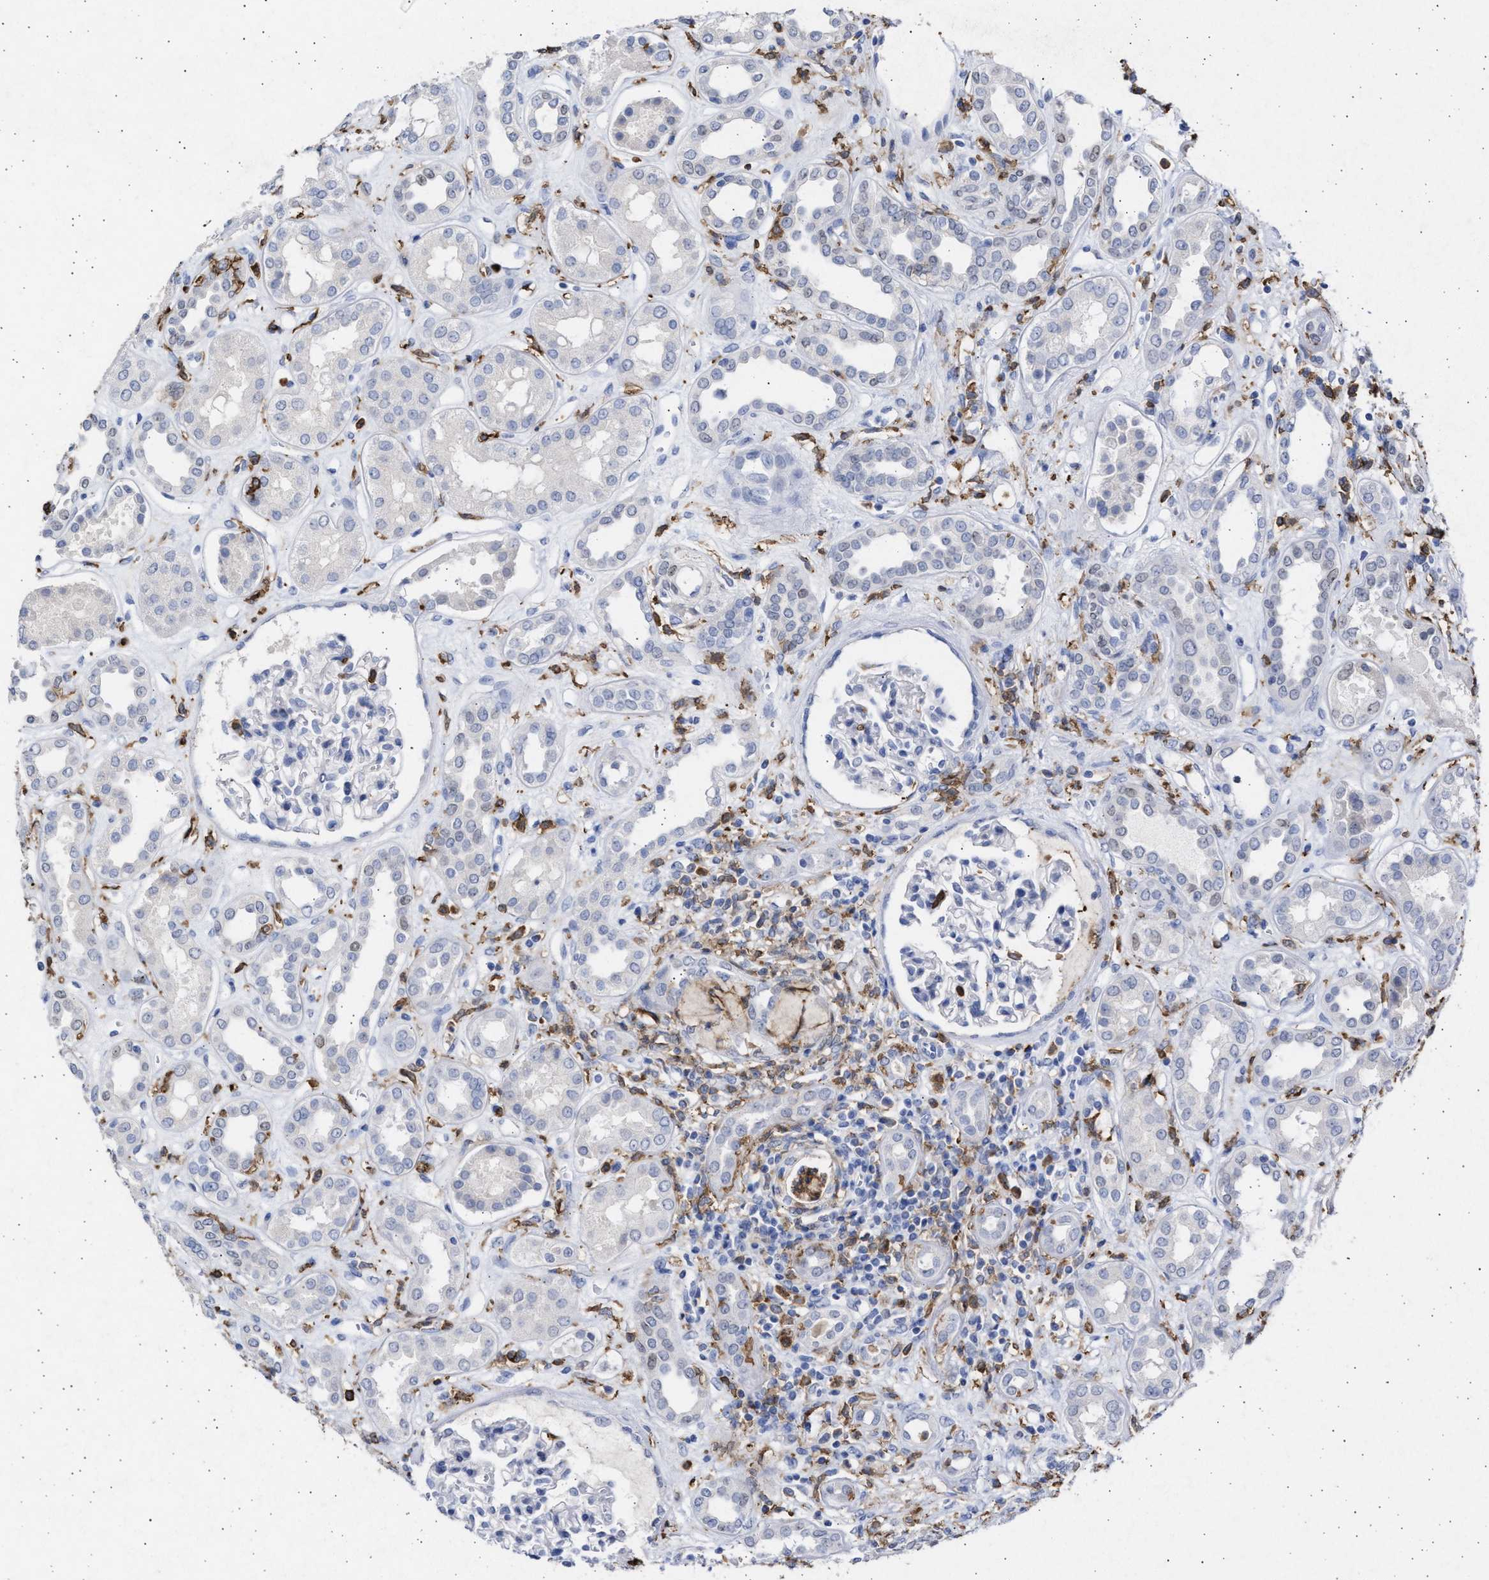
{"staining": {"intensity": "negative", "quantity": "none", "location": "none"}, "tissue": "kidney", "cell_type": "Cells in glomeruli", "image_type": "normal", "snomed": [{"axis": "morphology", "description": "Normal tissue, NOS"}, {"axis": "topography", "description": "Kidney"}], "caption": "IHC micrograph of unremarkable kidney: kidney stained with DAB displays no significant protein staining in cells in glomeruli.", "gene": "FCER1A", "patient": {"sex": "male", "age": 59}}